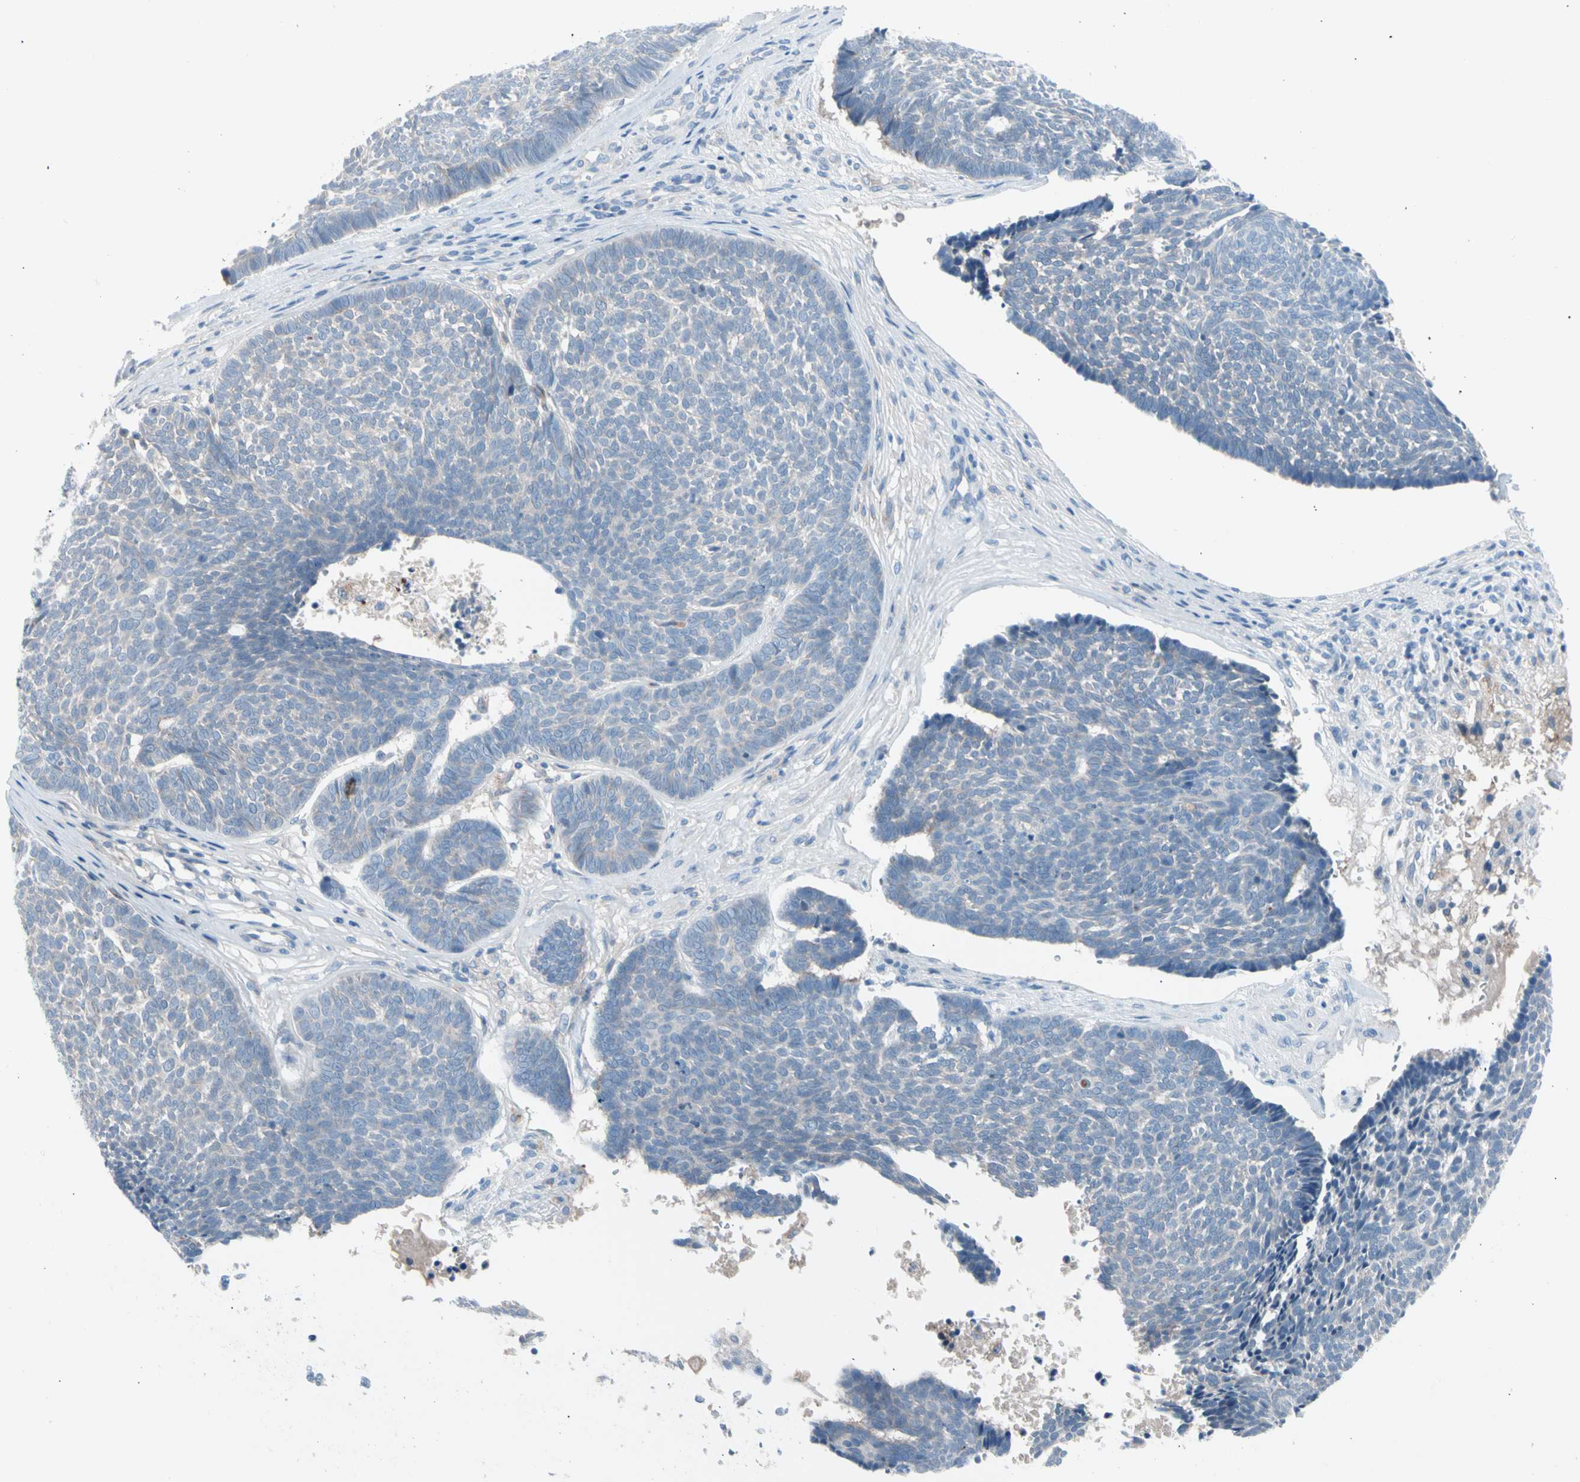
{"staining": {"intensity": "negative", "quantity": "none", "location": "none"}, "tissue": "skin cancer", "cell_type": "Tumor cells", "image_type": "cancer", "snomed": [{"axis": "morphology", "description": "Basal cell carcinoma"}, {"axis": "topography", "description": "Skin"}], "caption": "This is an immunohistochemistry (IHC) image of skin cancer (basal cell carcinoma). There is no expression in tumor cells.", "gene": "CASQ1", "patient": {"sex": "male", "age": 84}}